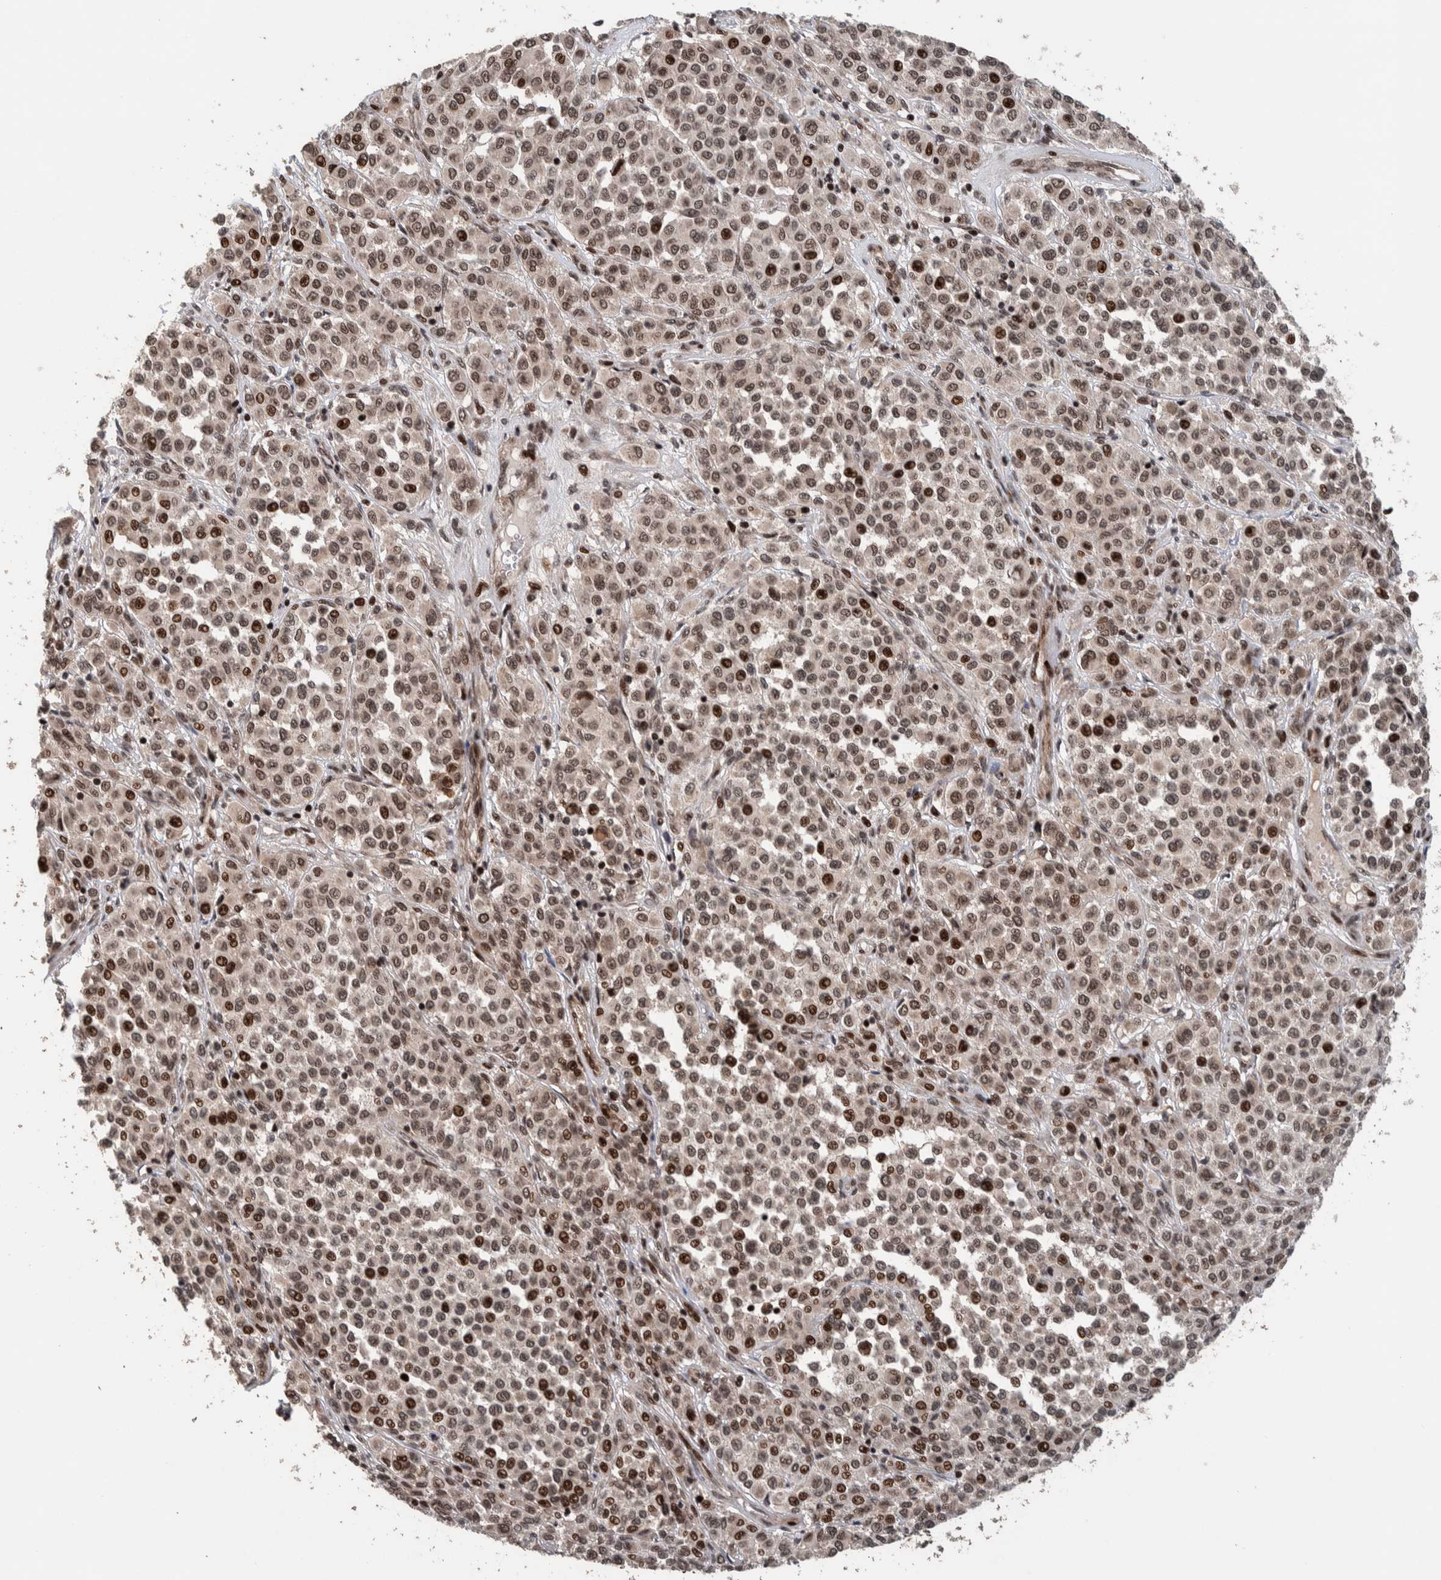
{"staining": {"intensity": "strong", "quantity": "25%-75%", "location": "nuclear"}, "tissue": "melanoma", "cell_type": "Tumor cells", "image_type": "cancer", "snomed": [{"axis": "morphology", "description": "Malignant melanoma, Metastatic site"}, {"axis": "topography", "description": "Pancreas"}], "caption": "This is a photomicrograph of immunohistochemistry (IHC) staining of malignant melanoma (metastatic site), which shows strong positivity in the nuclear of tumor cells.", "gene": "CHD4", "patient": {"sex": "female", "age": 30}}